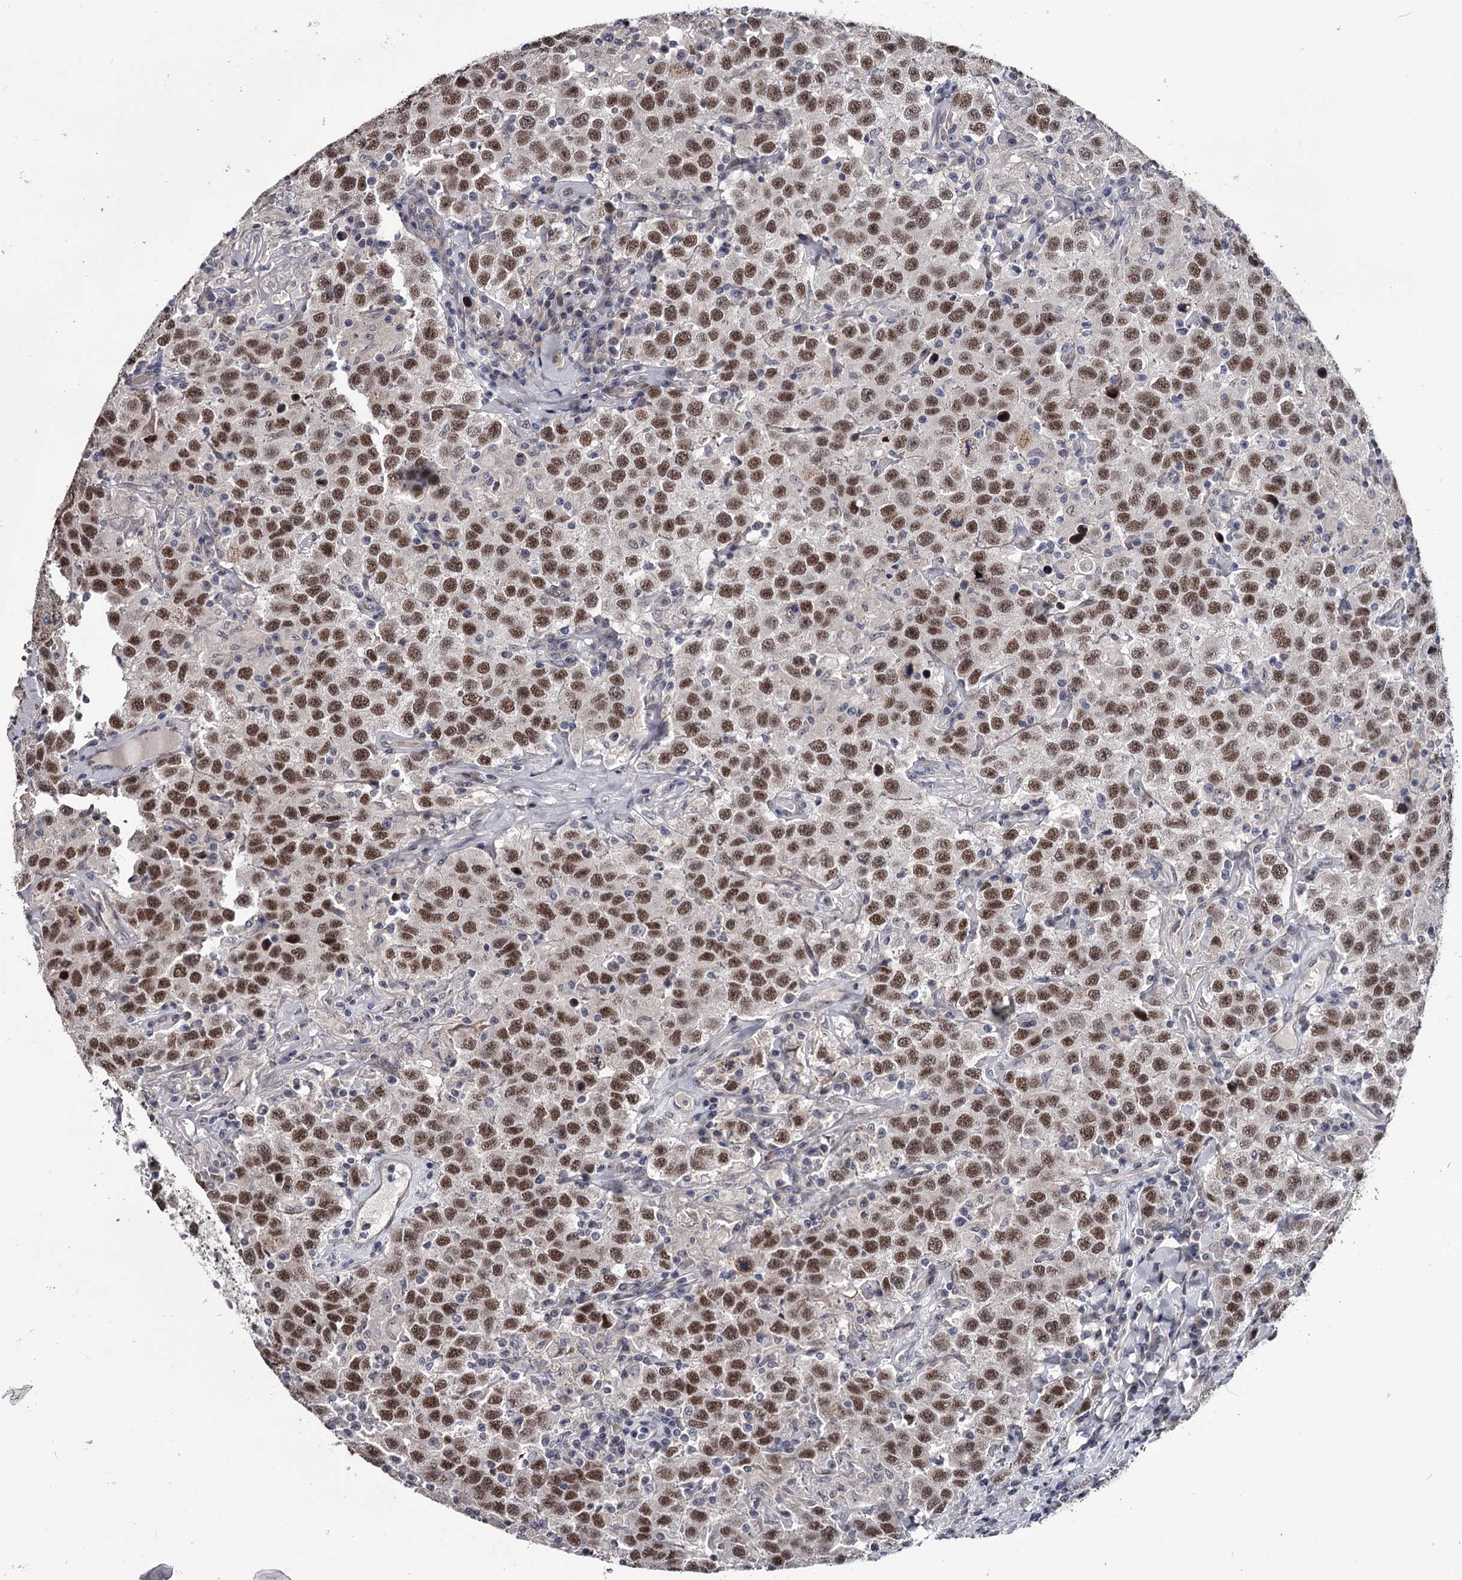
{"staining": {"intensity": "strong", "quantity": ">75%", "location": "nuclear"}, "tissue": "testis cancer", "cell_type": "Tumor cells", "image_type": "cancer", "snomed": [{"axis": "morphology", "description": "Seminoma, NOS"}, {"axis": "topography", "description": "Testis"}], "caption": "Human seminoma (testis) stained with a brown dye exhibits strong nuclear positive staining in about >75% of tumor cells.", "gene": "PRPF40B", "patient": {"sex": "male", "age": 41}}